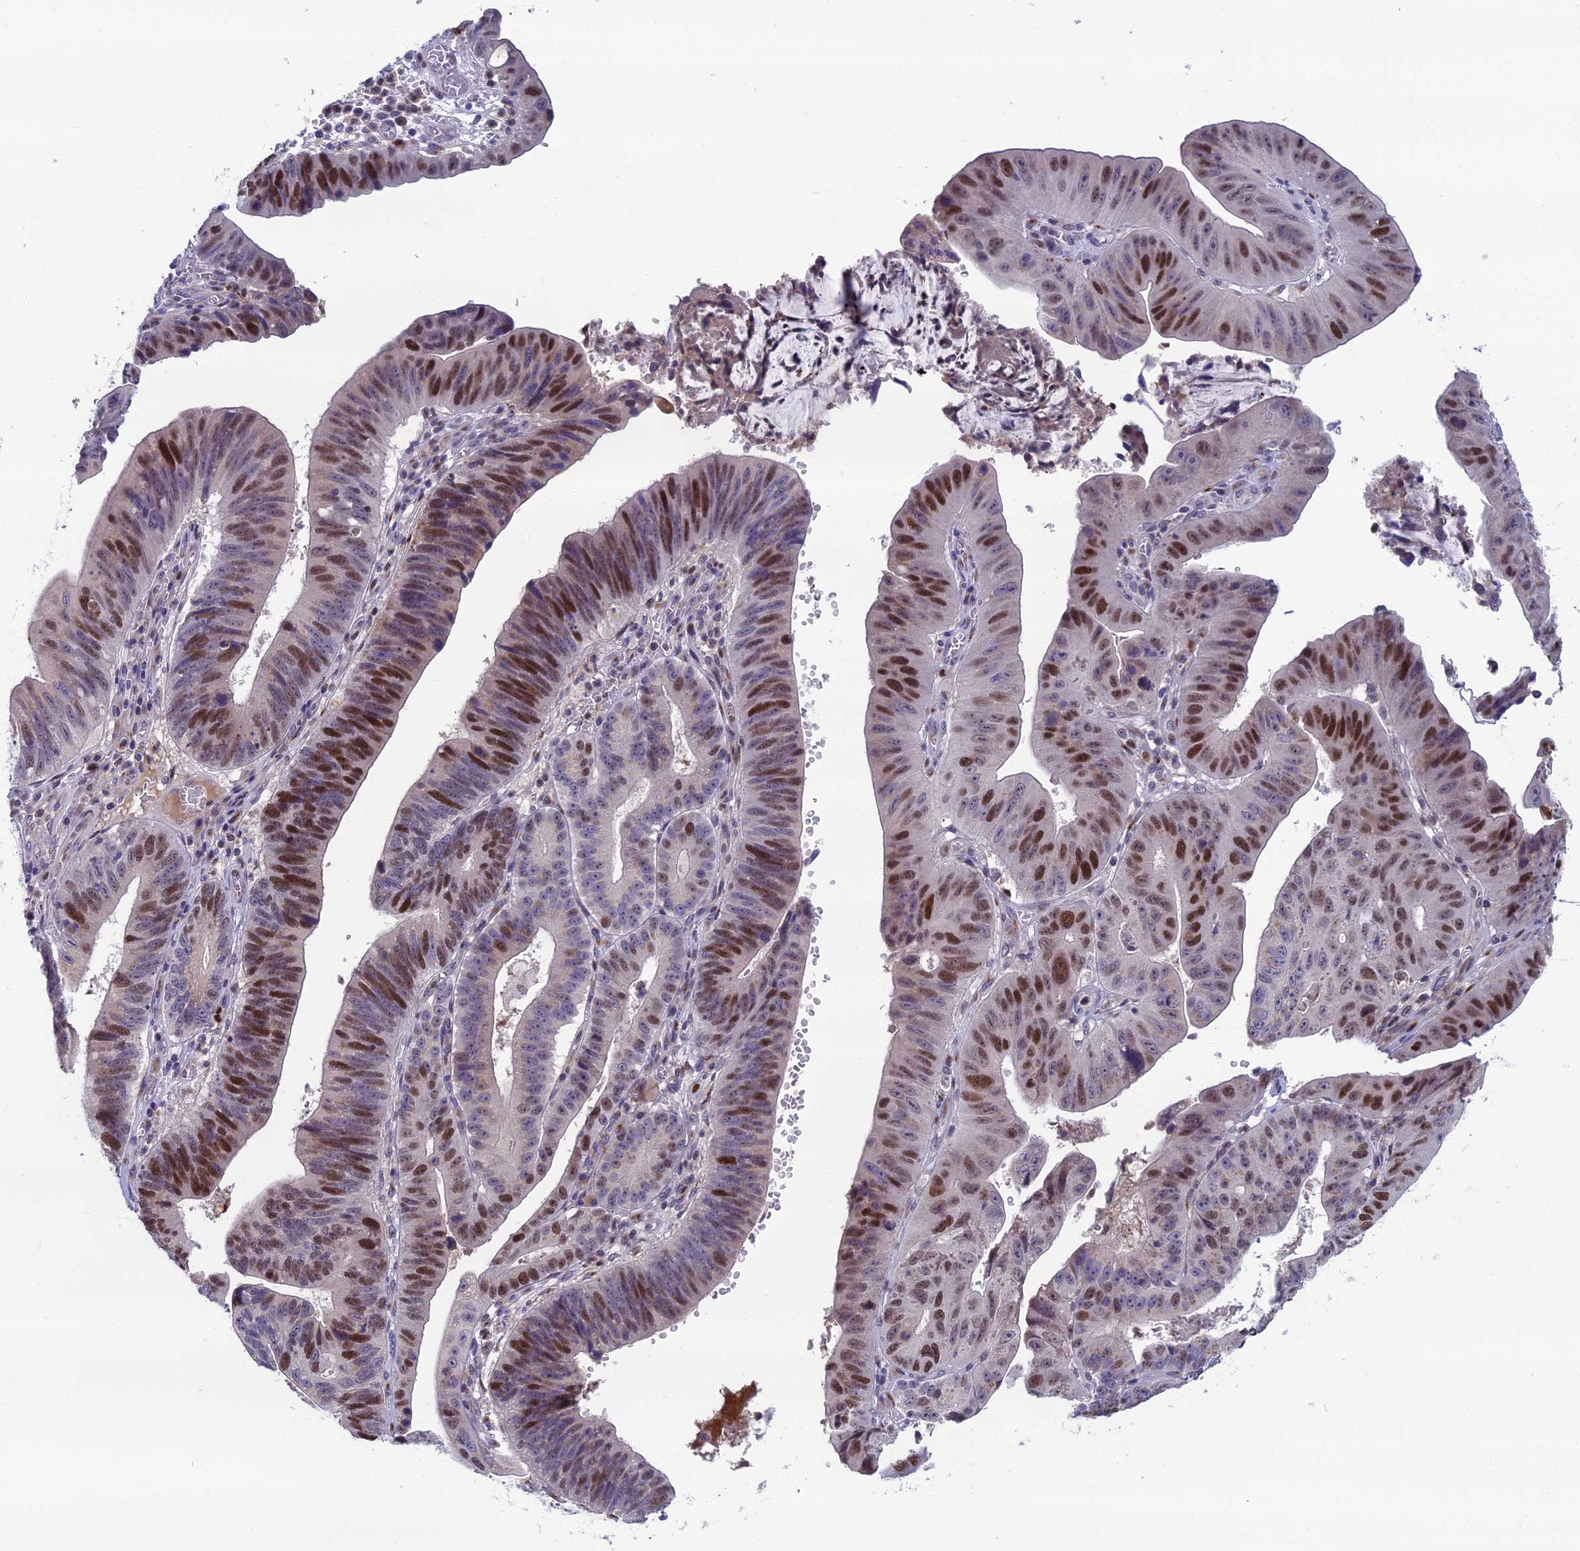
{"staining": {"intensity": "strong", "quantity": "25%-75%", "location": "nuclear"}, "tissue": "stomach cancer", "cell_type": "Tumor cells", "image_type": "cancer", "snomed": [{"axis": "morphology", "description": "Adenocarcinoma, NOS"}, {"axis": "topography", "description": "Stomach"}], "caption": "A histopathology image of adenocarcinoma (stomach) stained for a protein exhibits strong nuclear brown staining in tumor cells.", "gene": "LIG1", "patient": {"sex": "male", "age": 59}}